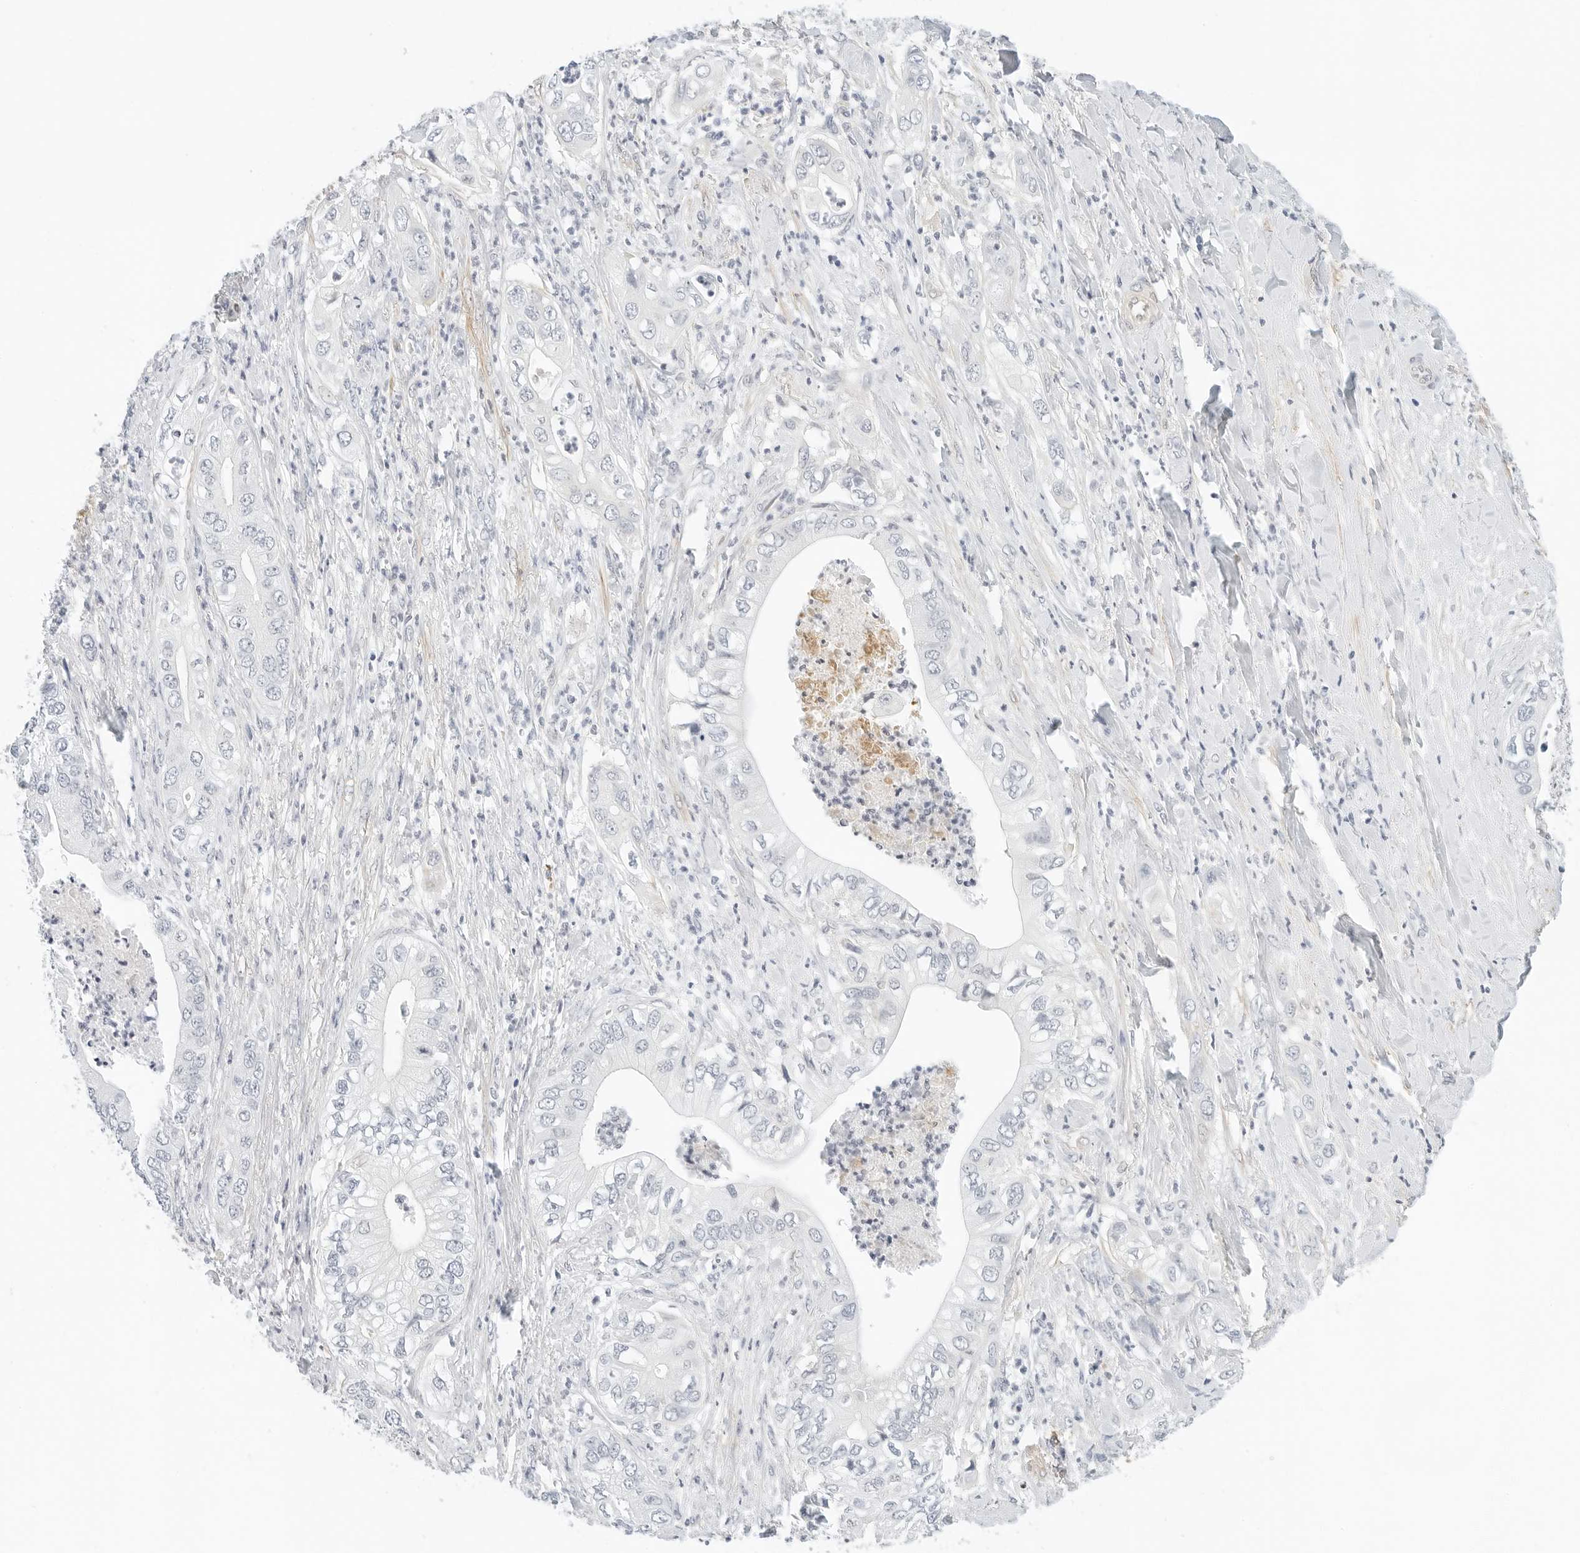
{"staining": {"intensity": "negative", "quantity": "none", "location": "none"}, "tissue": "pancreatic cancer", "cell_type": "Tumor cells", "image_type": "cancer", "snomed": [{"axis": "morphology", "description": "Adenocarcinoma, NOS"}, {"axis": "topography", "description": "Pancreas"}], "caption": "The immunohistochemistry (IHC) histopathology image has no significant positivity in tumor cells of adenocarcinoma (pancreatic) tissue.", "gene": "PKDCC", "patient": {"sex": "female", "age": 78}}